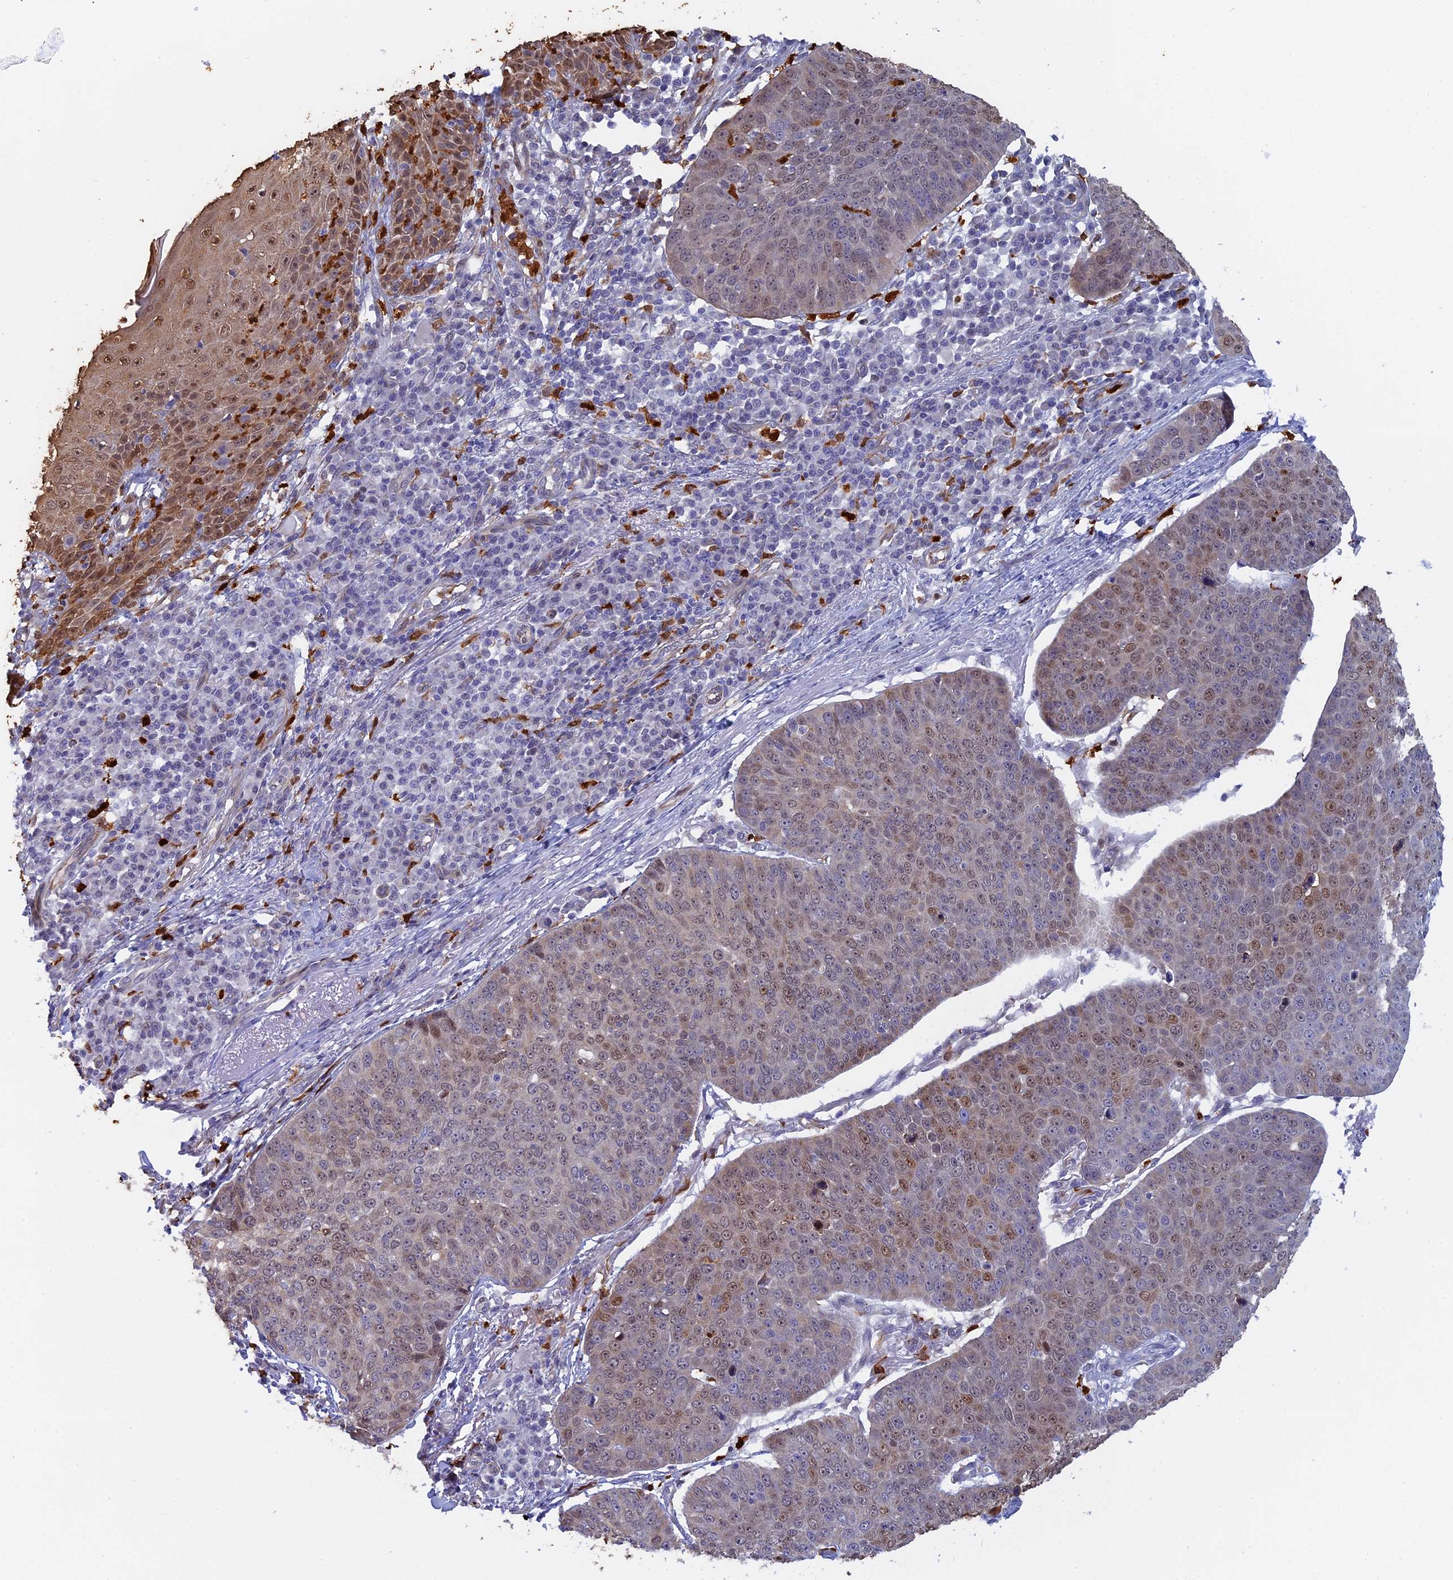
{"staining": {"intensity": "weak", "quantity": "25%-75%", "location": "nuclear"}, "tissue": "skin cancer", "cell_type": "Tumor cells", "image_type": "cancer", "snomed": [{"axis": "morphology", "description": "Squamous cell carcinoma, NOS"}, {"axis": "topography", "description": "Skin"}], "caption": "Squamous cell carcinoma (skin) stained for a protein (brown) reveals weak nuclear positive staining in about 25%-75% of tumor cells.", "gene": "SLC26A1", "patient": {"sex": "male", "age": 71}}